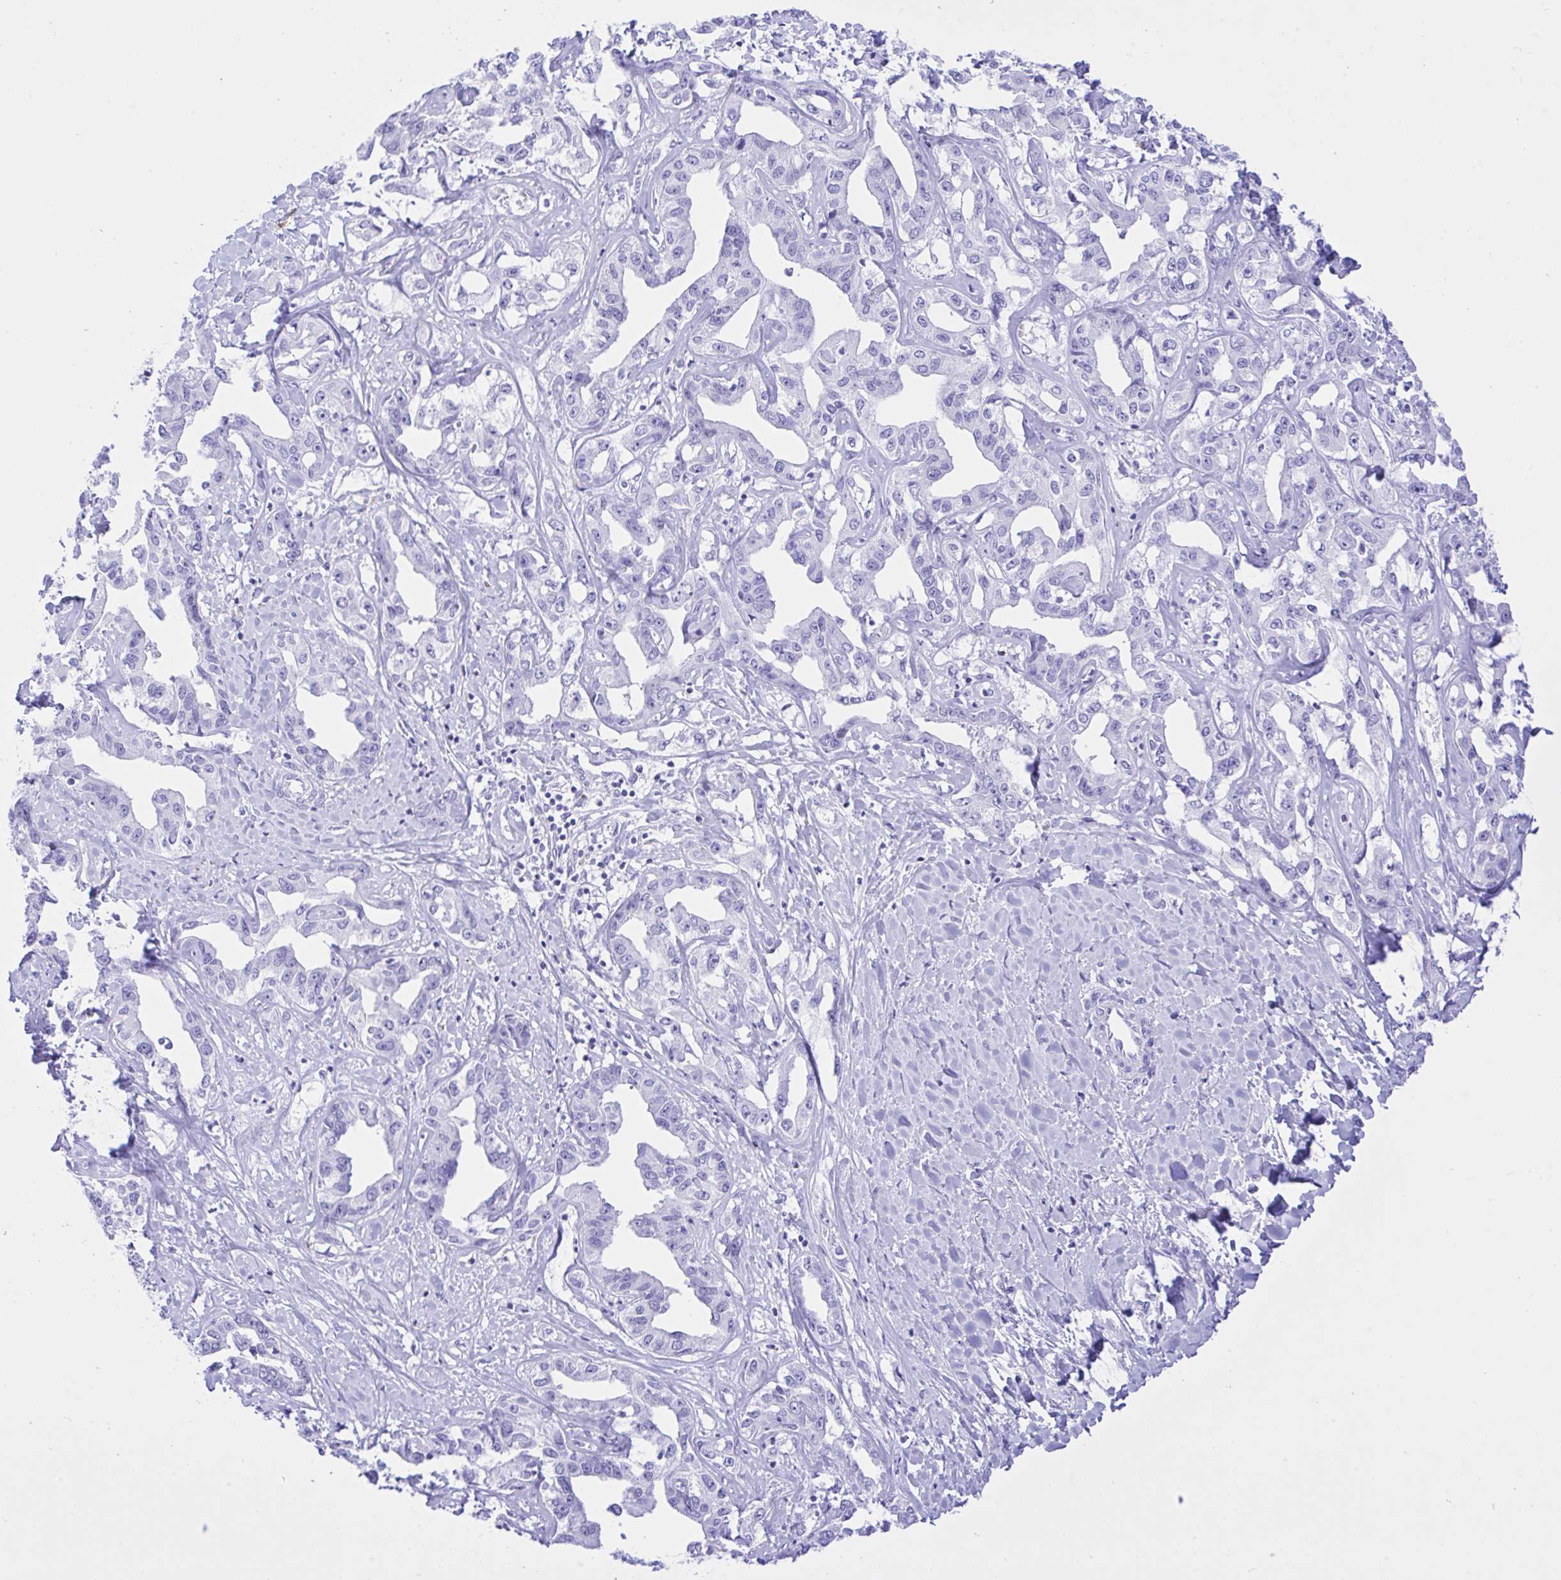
{"staining": {"intensity": "negative", "quantity": "none", "location": "none"}, "tissue": "liver cancer", "cell_type": "Tumor cells", "image_type": "cancer", "snomed": [{"axis": "morphology", "description": "Cholangiocarcinoma"}, {"axis": "topography", "description": "Liver"}], "caption": "There is no significant staining in tumor cells of liver cancer (cholangiocarcinoma). (DAB (3,3'-diaminobenzidine) immunohistochemistry (IHC) visualized using brightfield microscopy, high magnification).", "gene": "SELENOV", "patient": {"sex": "male", "age": 59}}